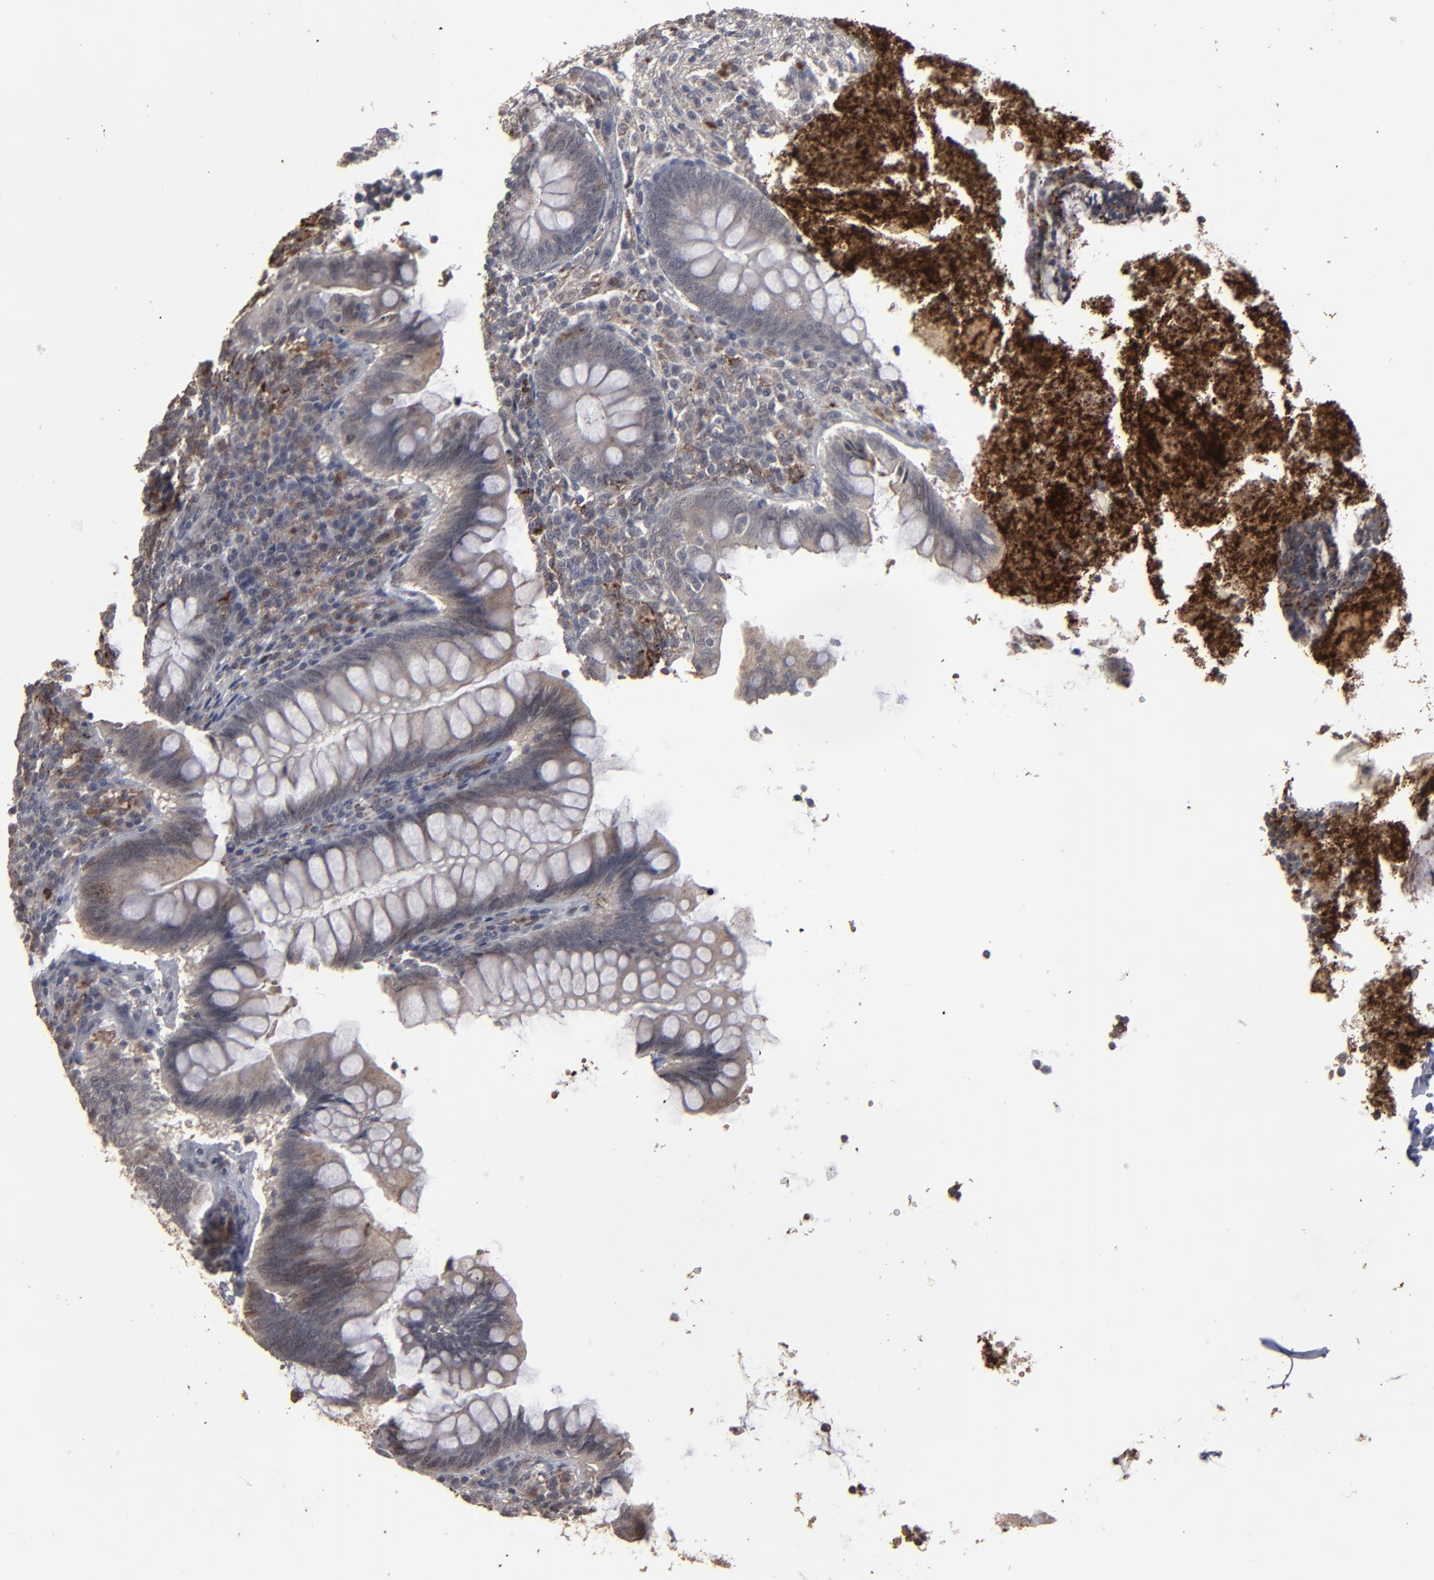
{"staining": {"intensity": "weak", "quantity": "<25%", "location": "cytoplasmic/membranous"}, "tissue": "appendix", "cell_type": "Glandular cells", "image_type": "normal", "snomed": [{"axis": "morphology", "description": "Normal tissue, NOS"}, {"axis": "topography", "description": "Appendix"}], "caption": "This is an immunohistochemistry micrograph of unremarkable human appendix. There is no positivity in glandular cells.", "gene": "SLC22A17", "patient": {"sex": "female", "age": 66}}